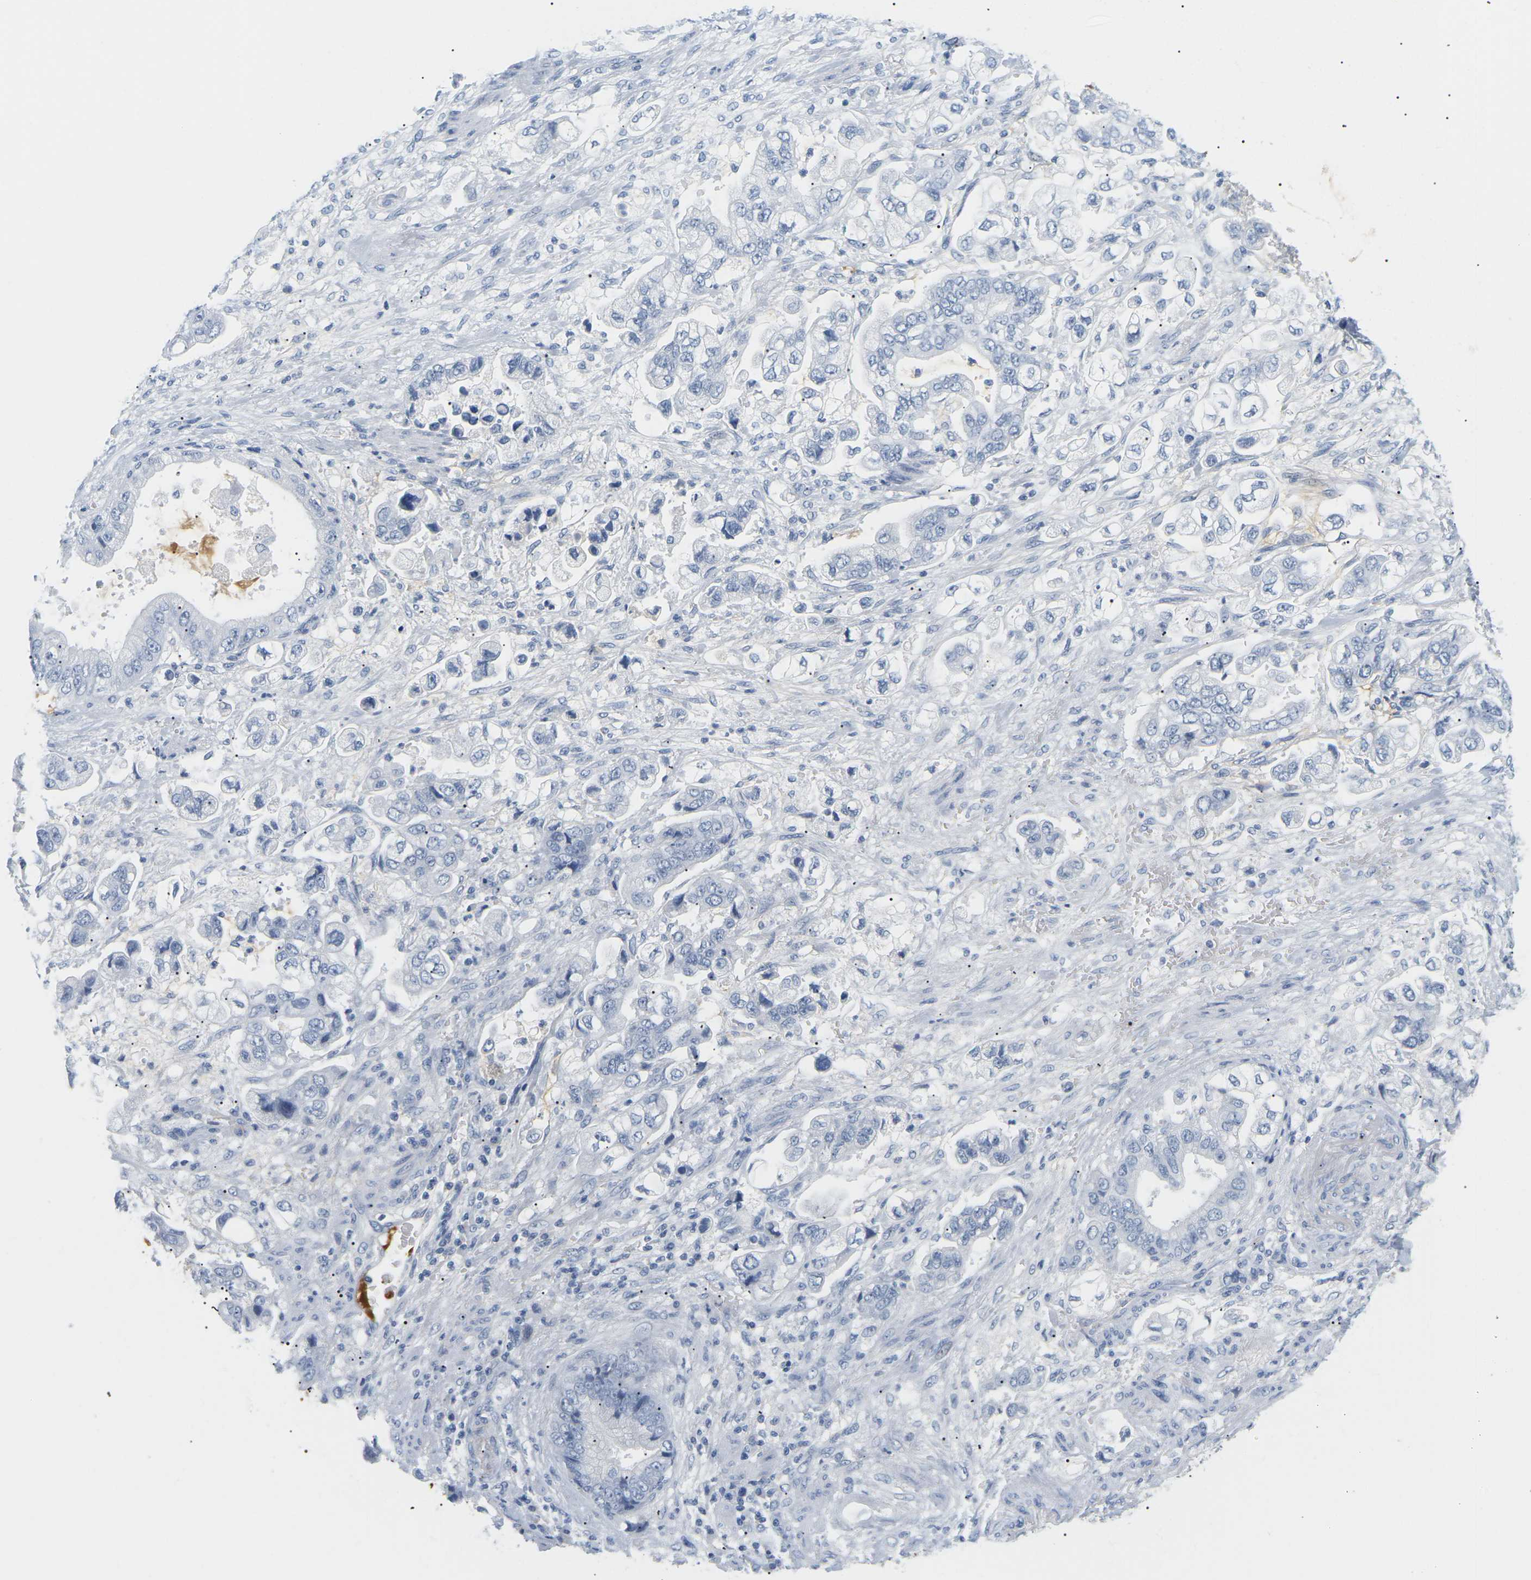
{"staining": {"intensity": "negative", "quantity": "none", "location": "none"}, "tissue": "stomach cancer", "cell_type": "Tumor cells", "image_type": "cancer", "snomed": [{"axis": "morphology", "description": "Normal tissue, NOS"}, {"axis": "morphology", "description": "Adenocarcinoma, NOS"}, {"axis": "topography", "description": "Stomach"}], "caption": "IHC of human stomach cancer (adenocarcinoma) reveals no staining in tumor cells.", "gene": "APOB", "patient": {"sex": "male", "age": 62}}